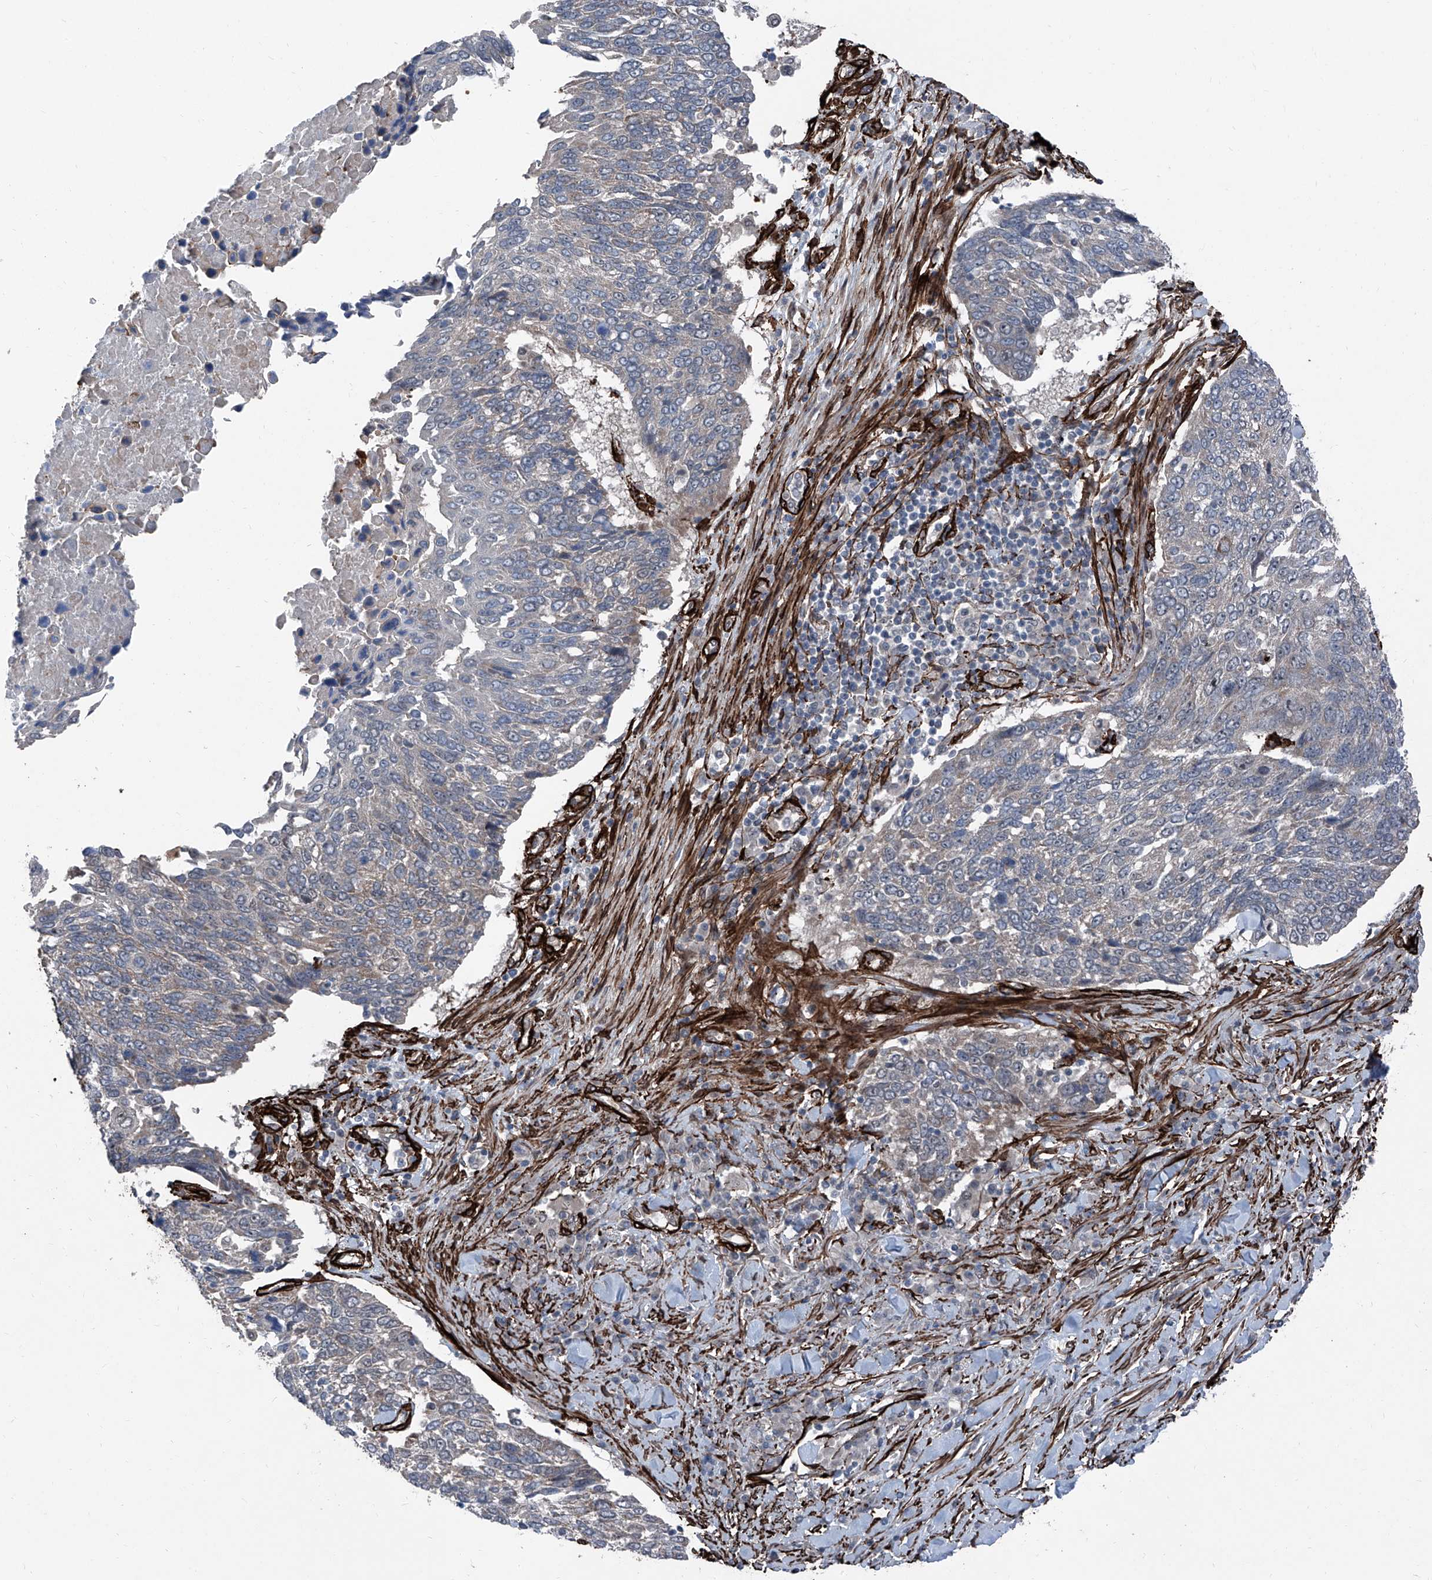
{"staining": {"intensity": "negative", "quantity": "none", "location": "none"}, "tissue": "lung cancer", "cell_type": "Tumor cells", "image_type": "cancer", "snomed": [{"axis": "morphology", "description": "Squamous cell carcinoma, NOS"}, {"axis": "topography", "description": "Lung"}], "caption": "IHC histopathology image of human squamous cell carcinoma (lung) stained for a protein (brown), which demonstrates no expression in tumor cells.", "gene": "COA7", "patient": {"sex": "male", "age": 66}}